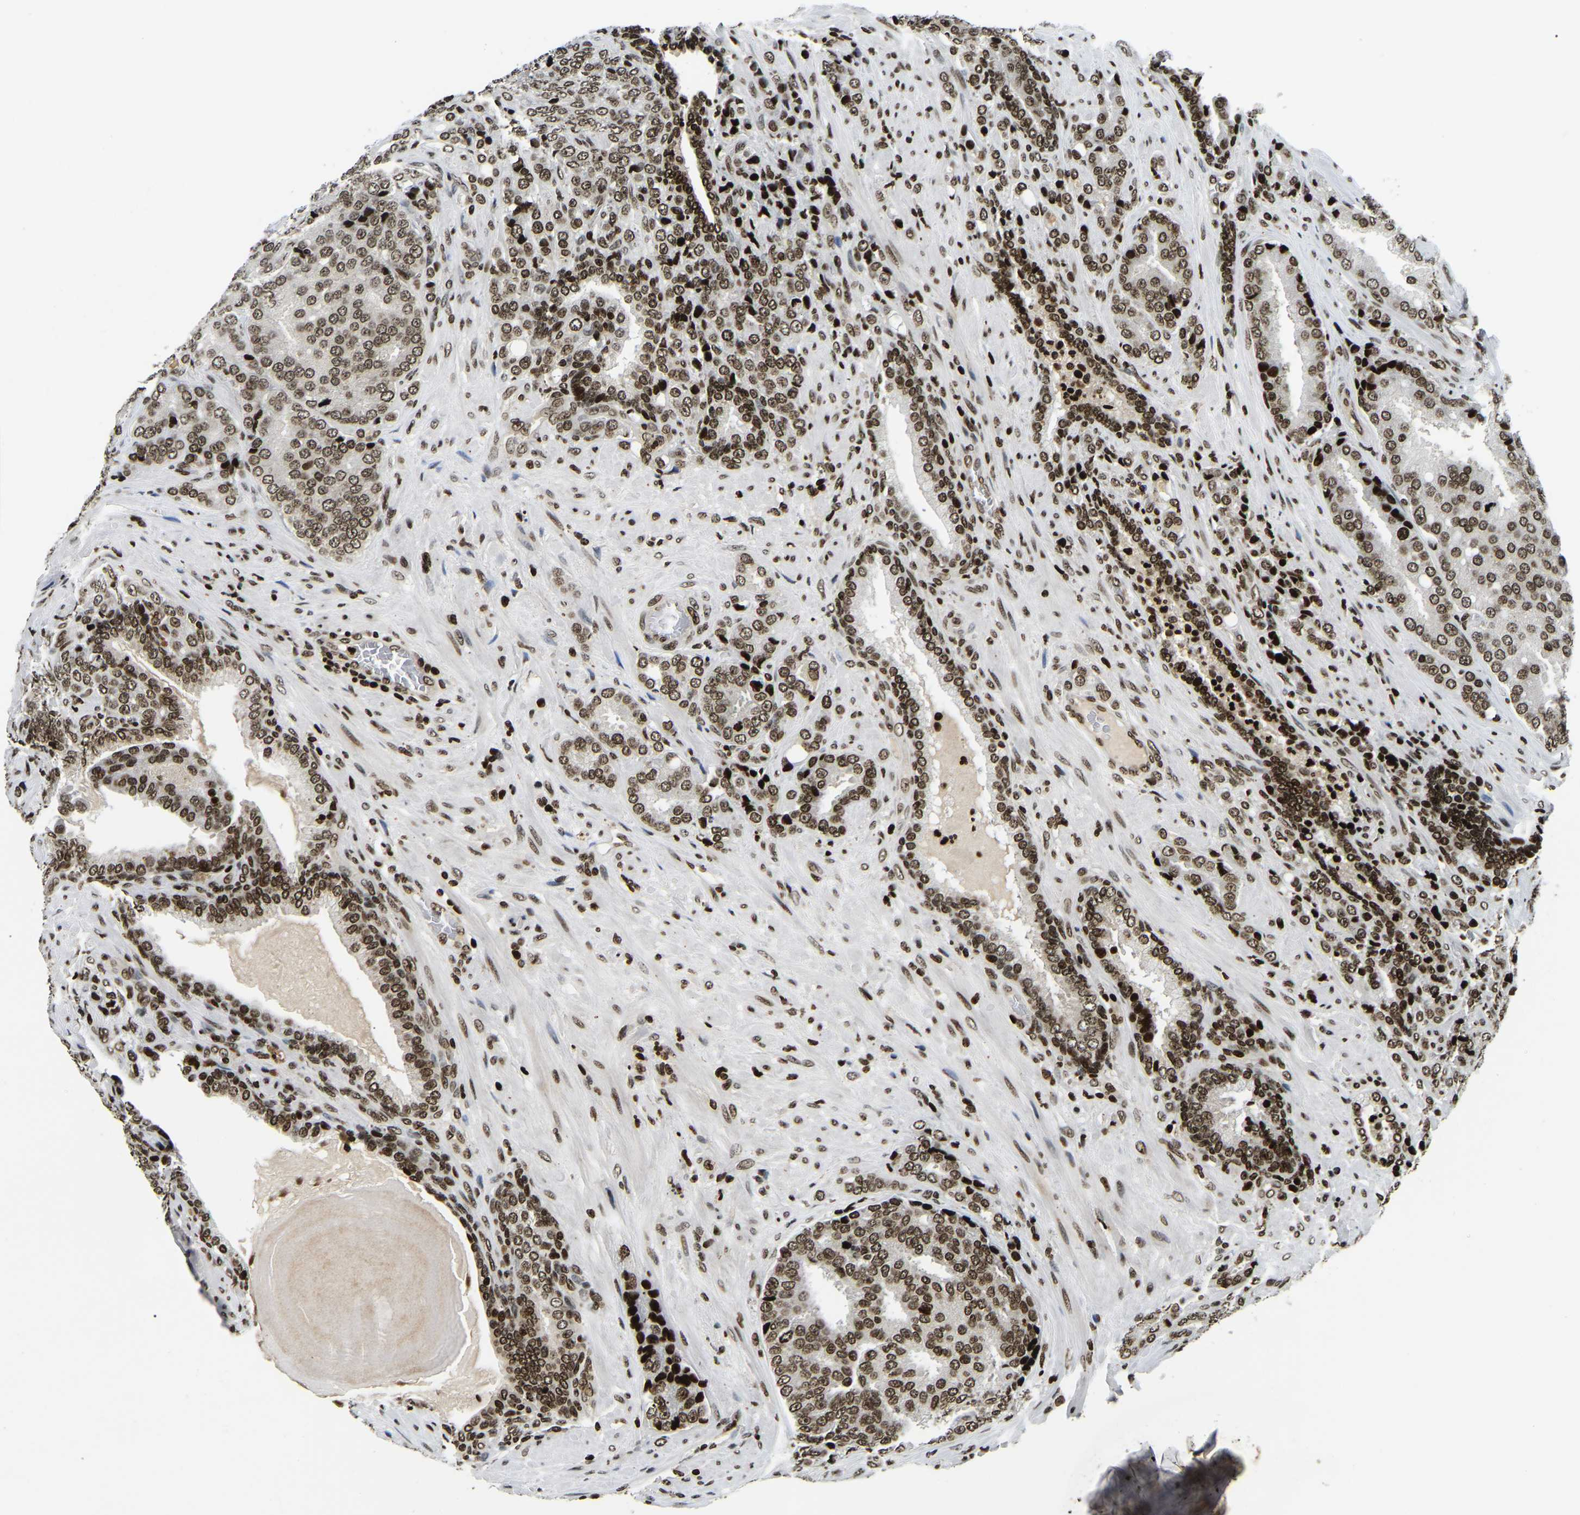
{"staining": {"intensity": "strong", "quantity": ">75%", "location": "nuclear"}, "tissue": "prostate cancer", "cell_type": "Tumor cells", "image_type": "cancer", "snomed": [{"axis": "morphology", "description": "Adenocarcinoma, High grade"}, {"axis": "topography", "description": "Prostate"}], "caption": "Protein staining of adenocarcinoma (high-grade) (prostate) tissue reveals strong nuclear staining in about >75% of tumor cells.", "gene": "LRRC61", "patient": {"sex": "male", "age": 50}}